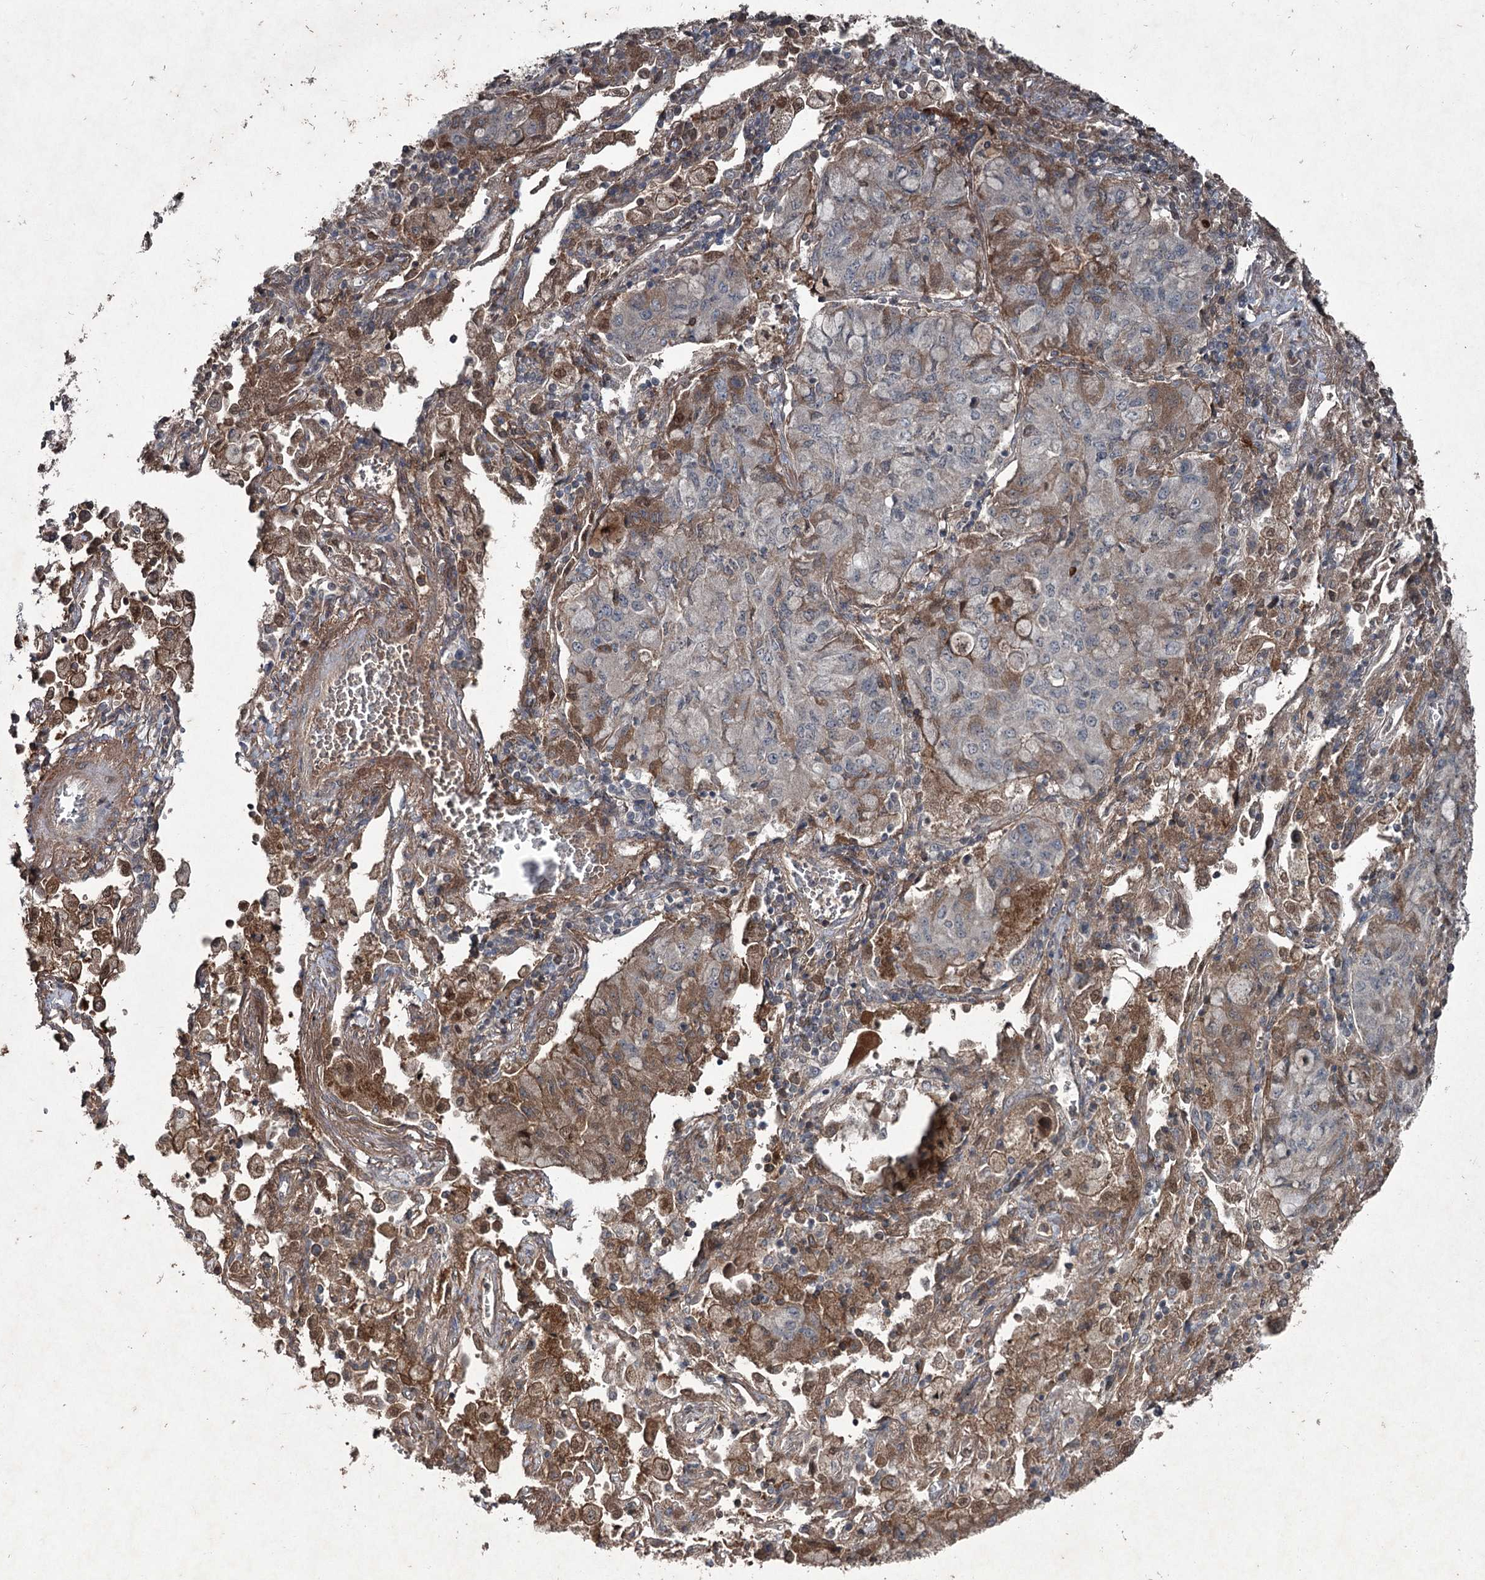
{"staining": {"intensity": "moderate", "quantity": "<25%", "location": "cytoplasmic/membranous"}, "tissue": "lung cancer", "cell_type": "Tumor cells", "image_type": "cancer", "snomed": [{"axis": "morphology", "description": "Squamous cell carcinoma, NOS"}, {"axis": "topography", "description": "Lung"}], "caption": "IHC histopathology image of lung cancer (squamous cell carcinoma) stained for a protein (brown), which displays low levels of moderate cytoplasmic/membranous staining in about <25% of tumor cells.", "gene": "PGLYRP2", "patient": {"sex": "male", "age": 74}}